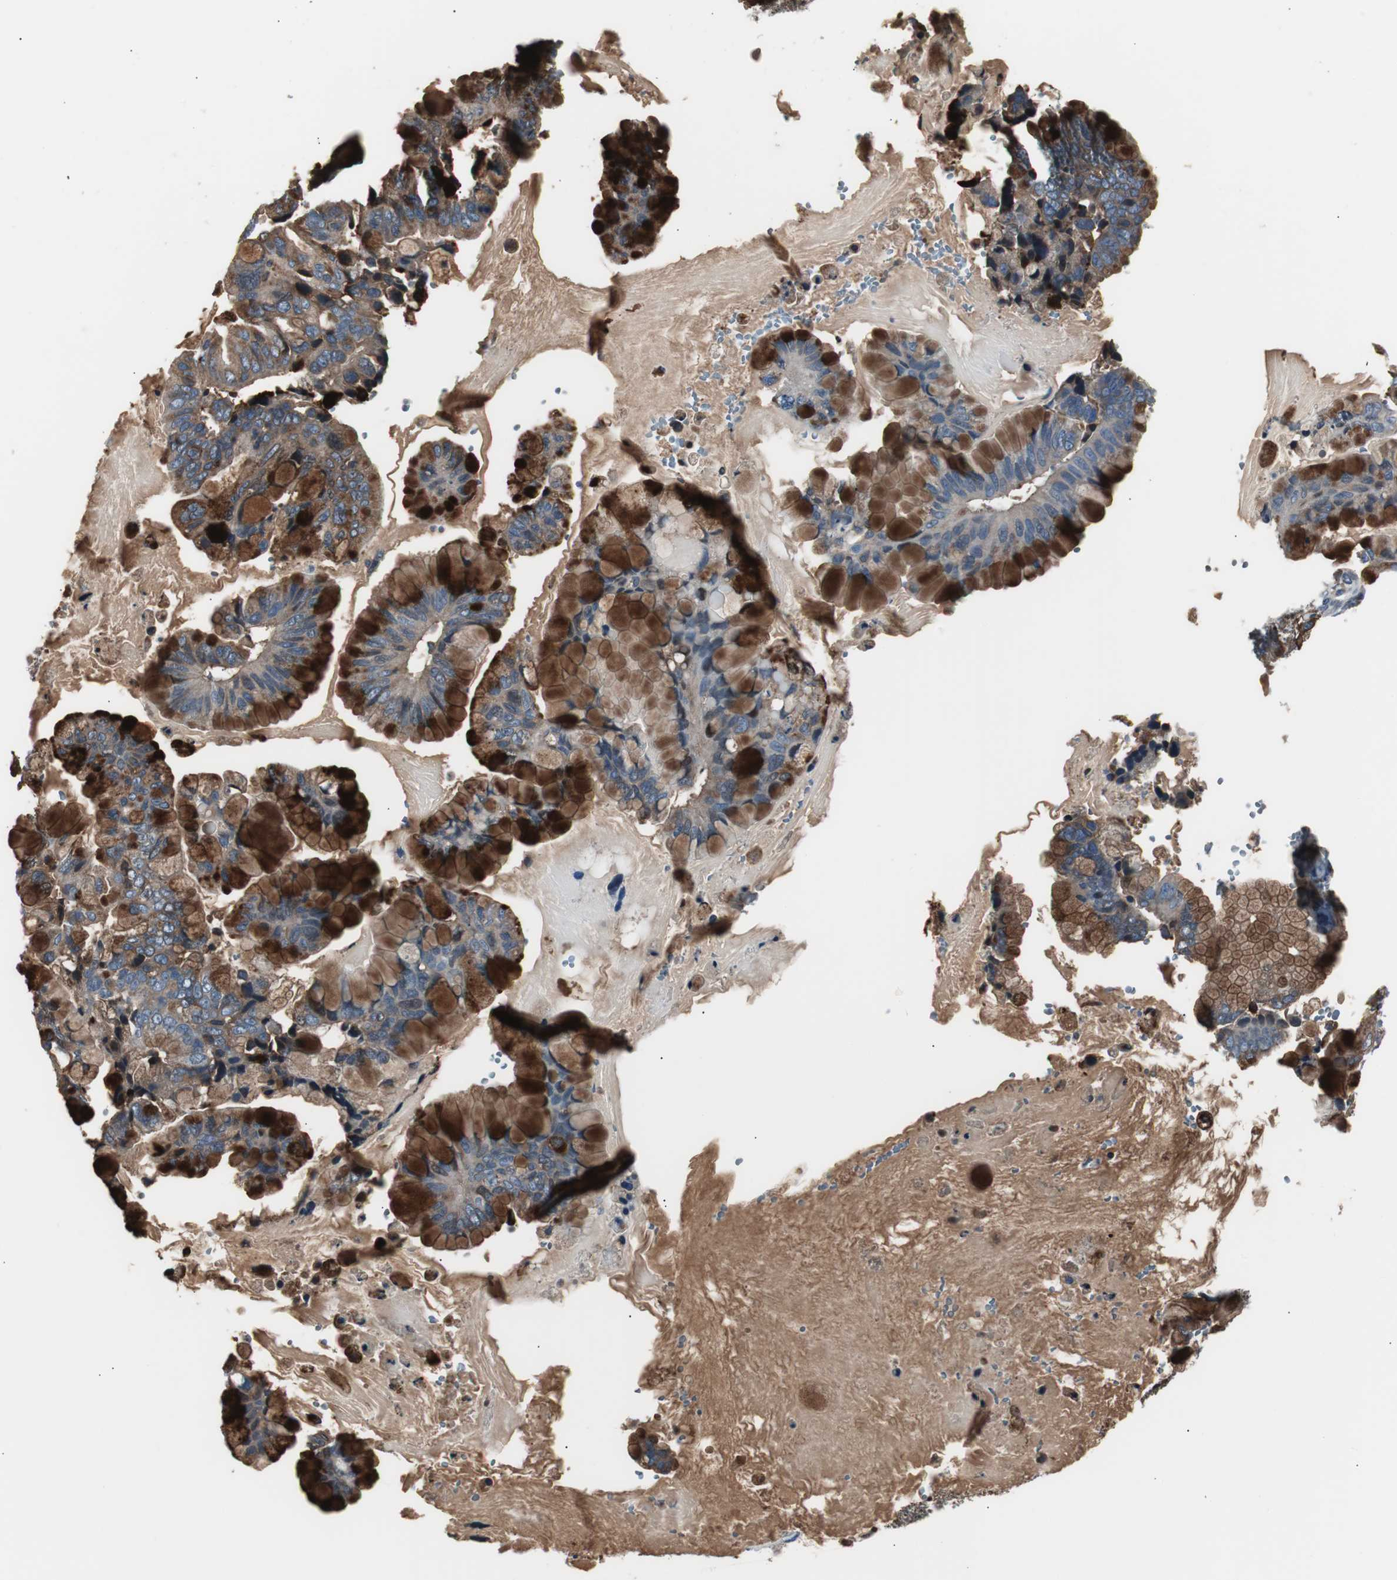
{"staining": {"intensity": "strong", "quantity": "25%-75%", "location": "cytoplasmic/membranous"}, "tissue": "ovarian cancer", "cell_type": "Tumor cells", "image_type": "cancer", "snomed": [{"axis": "morphology", "description": "Cystadenocarcinoma, mucinous, NOS"}, {"axis": "topography", "description": "Ovary"}], "caption": "Immunohistochemical staining of ovarian mucinous cystadenocarcinoma exhibits high levels of strong cytoplasmic/membranous staining in approximately 25%-75% of tumor cells.", "gene": "B2M", "patient": {"sex": "female", "age": 36}}